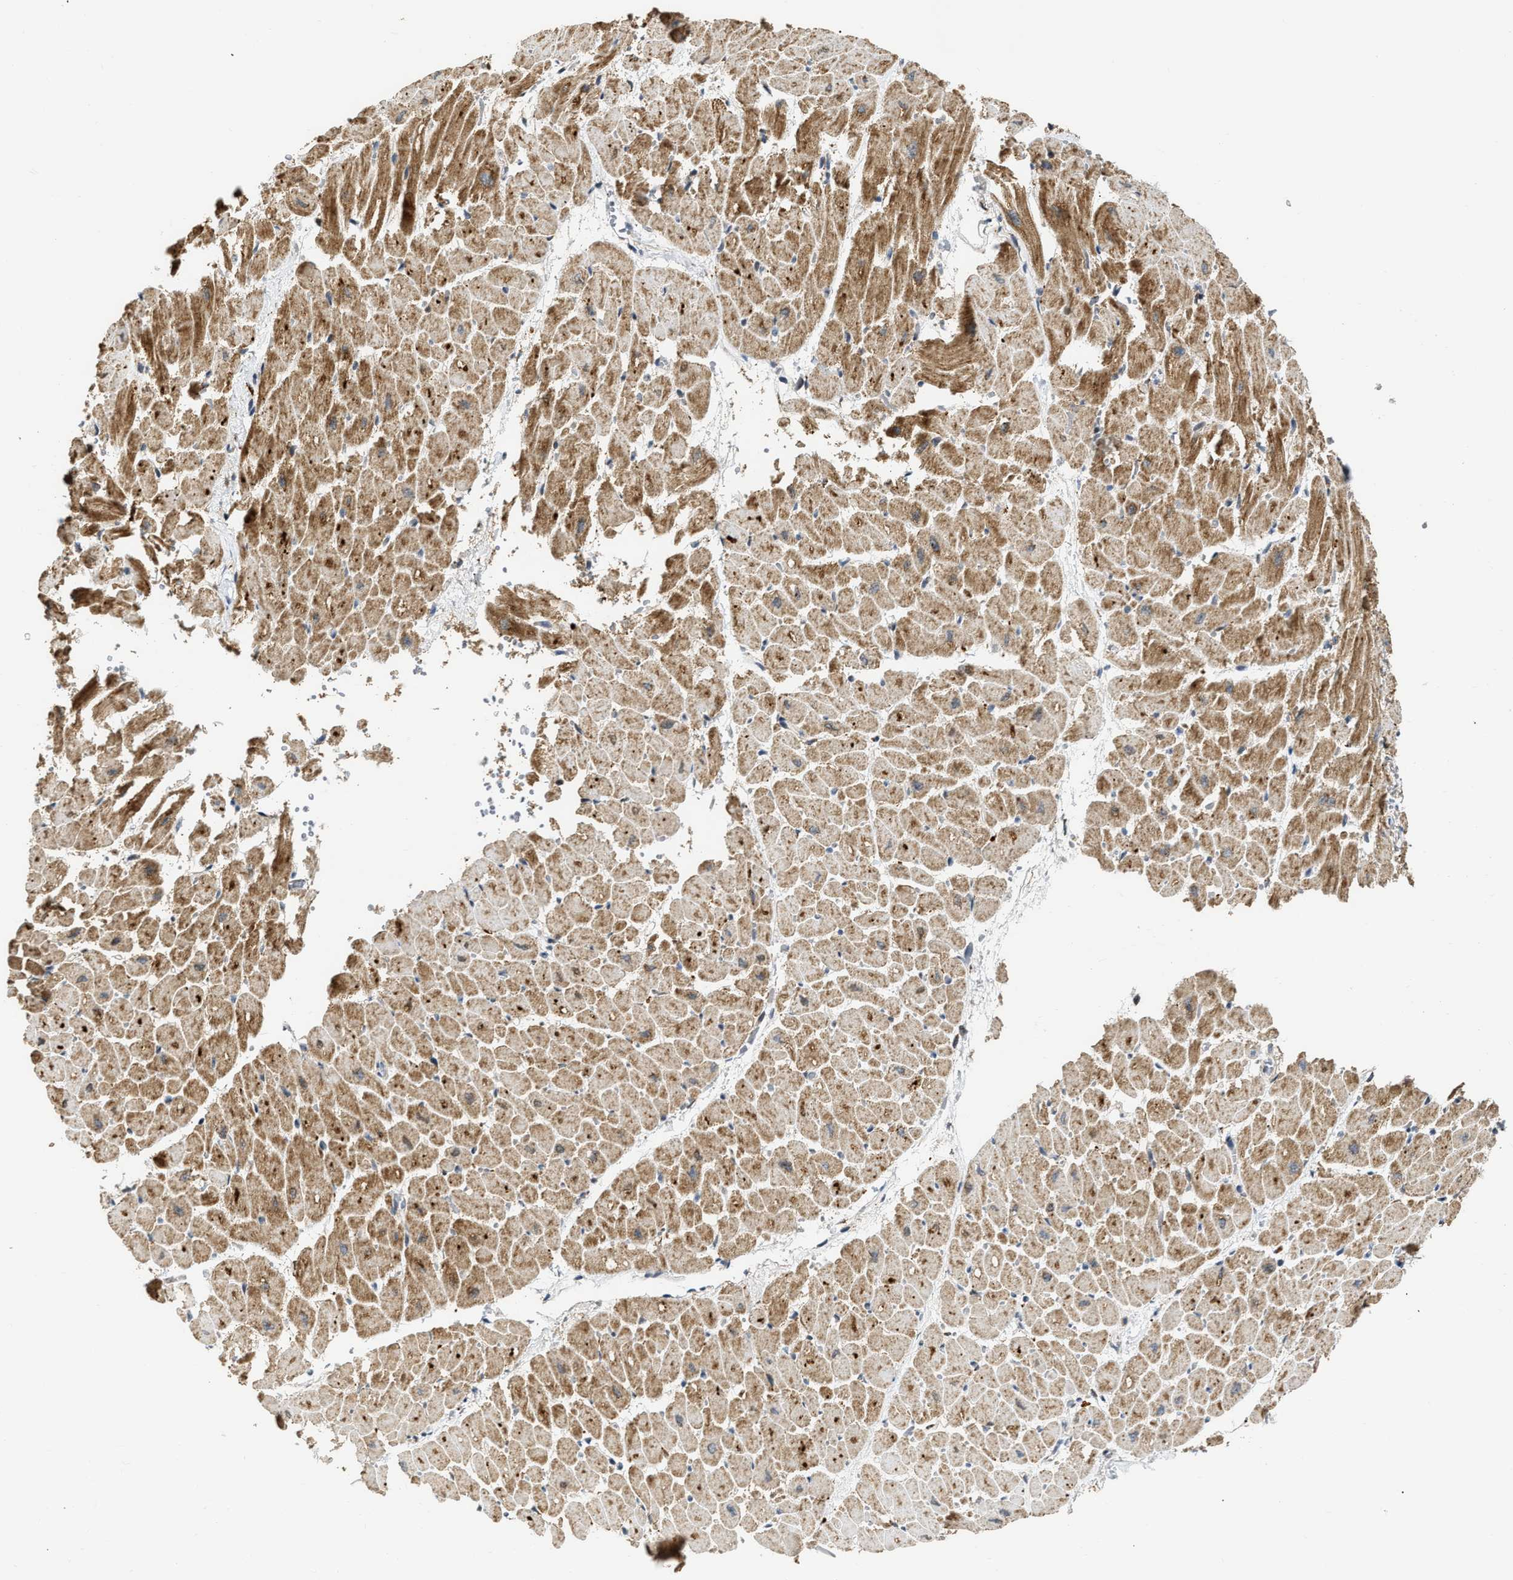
{"staining": {"intensity": "strong", "quantity": ">75%", "location": "cytoplasmic/membranous"}, "tissue": "heart muscle", "cell_type": "Cardiomyocytes", "image_type": "normal", "snomed": [{"axis": "morphology", "description": "Normal tissue, NOS"}, {"axis": "topography", "description": "Heart"}], "caption": "Strong cytoplasmic/membranous protein positivity is present in approximately >75% of cardiomyocytes in heart muscle.", "gene": "DEPTOR", "patient": {"sex": "male", "age": 45}}